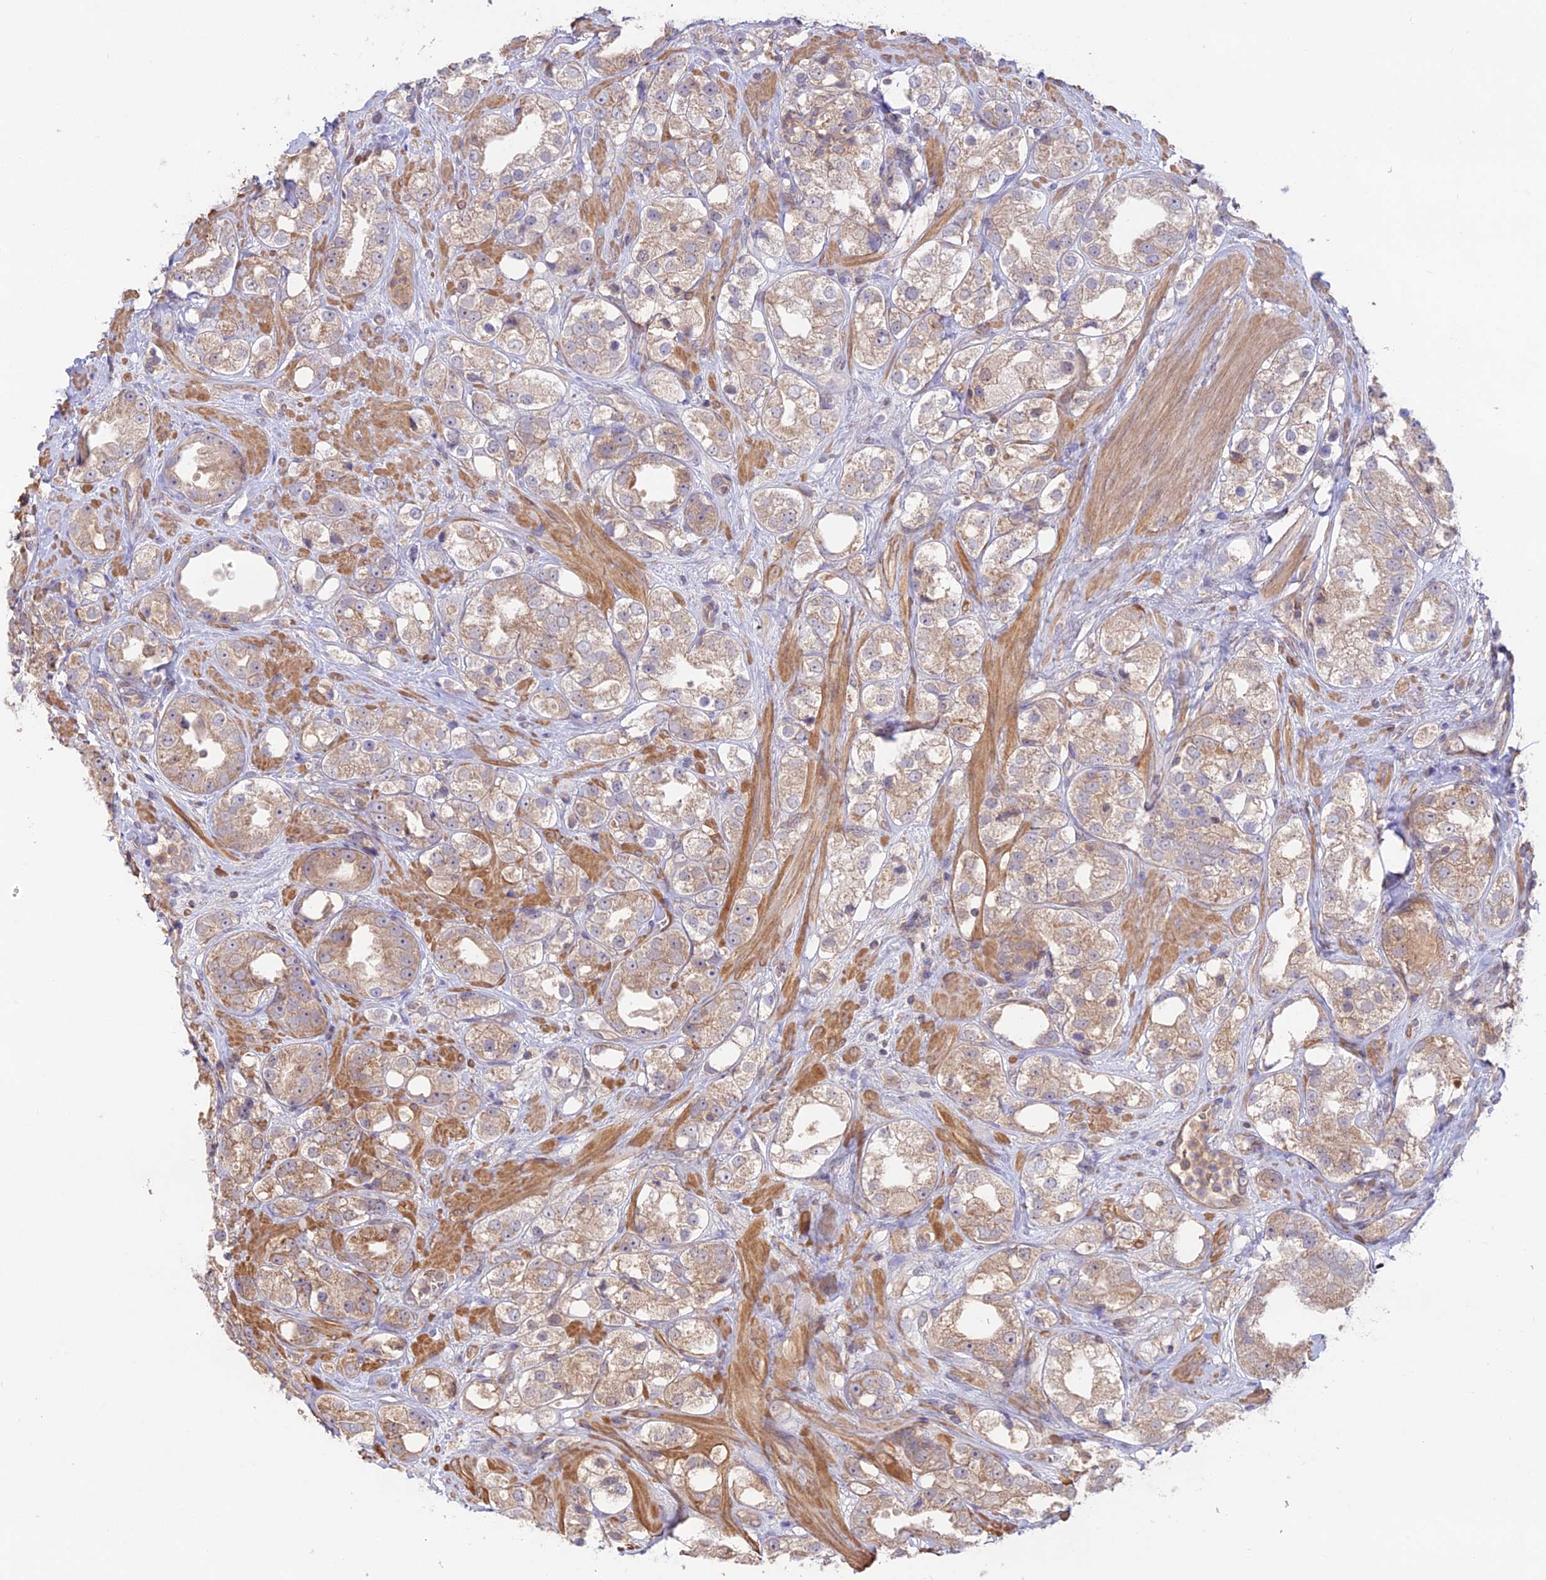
{"staining": {"intensity": "weak", "quantity": ">75%", "location": "cytoplasmic/membranous"}, "tissue": "prostate cancer", "cell_type": "Tumor cells", "image_type": "cancer", "snomed": [{"axis": "morphology", "description": "Adenocarcinoma, NOS"}, {"axis": "topography", "description": "Prostate"}], "caption": "Tumor cells reveal weak cytoplasmic/membranous staining in about >75% of cells in adenocarcinoma (prostate). (brown staining indicates protein expression, while blue staining denotes nuclei).", "gene": "CLCF1", "patient": {"sex": "male", "age": 79}}